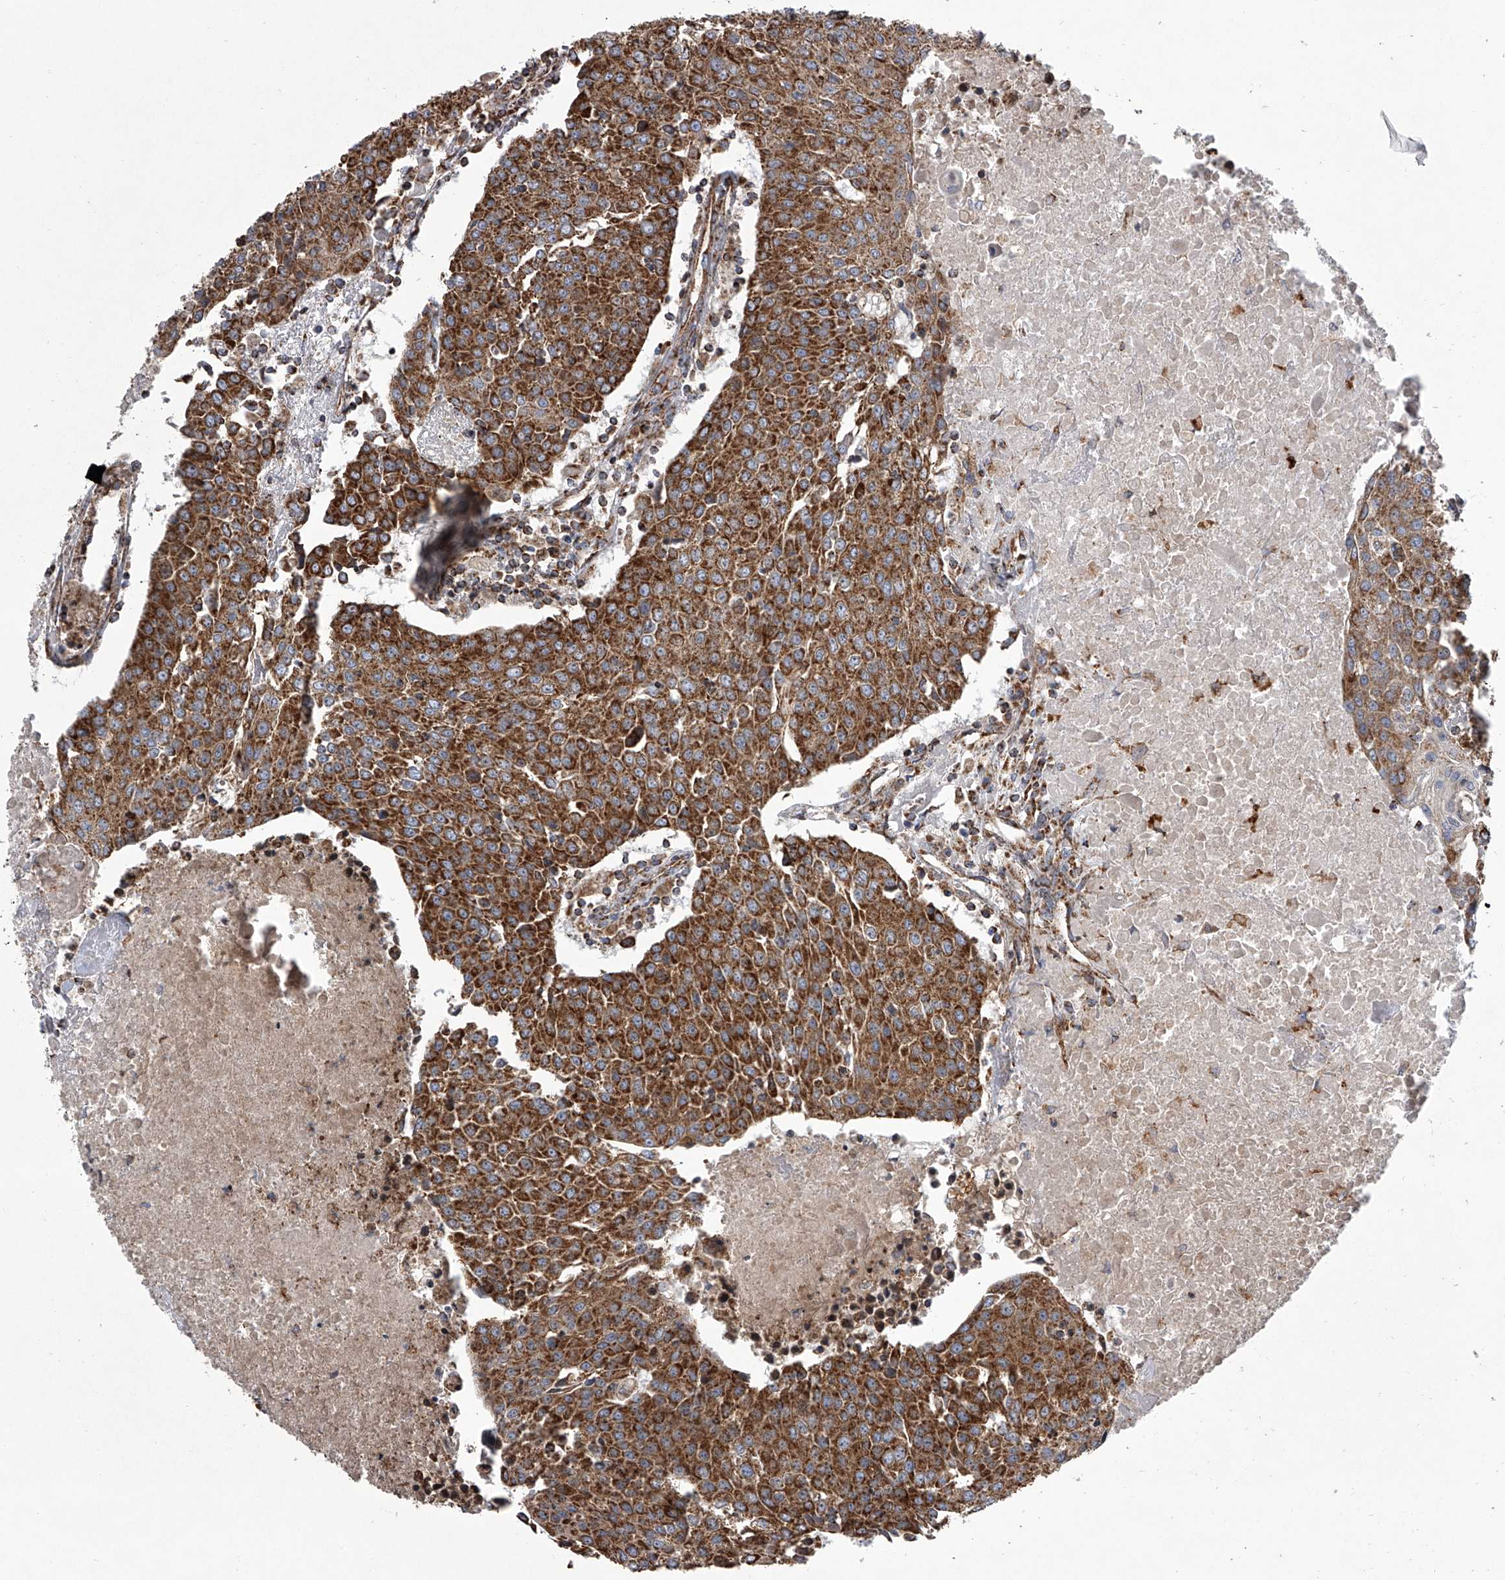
{"staining": {"intensity": "strong", "quantity": ">75%", "location": "cytoplasmic/membranous"}, "tissue": "urothelial cancer", "cell_type": "Tumor cells", "image_type": "cancer", "snomed": [{"axis": "morphology", "description": "Urothelial carcinoma, High grade"}, {"axis": "topography", "description": "Urinary bladder"}], "caption": "Brown immunohistochemical staining in high-grade urothelial carcinoma shows strong cytoplasmic/membranous staining in about >75% of tumor cells. (DAB = brown stain, brightfield microscopy at high magnification).", "gene": "ZC3H15", "patient": {"sex": "female", "age": 85}}